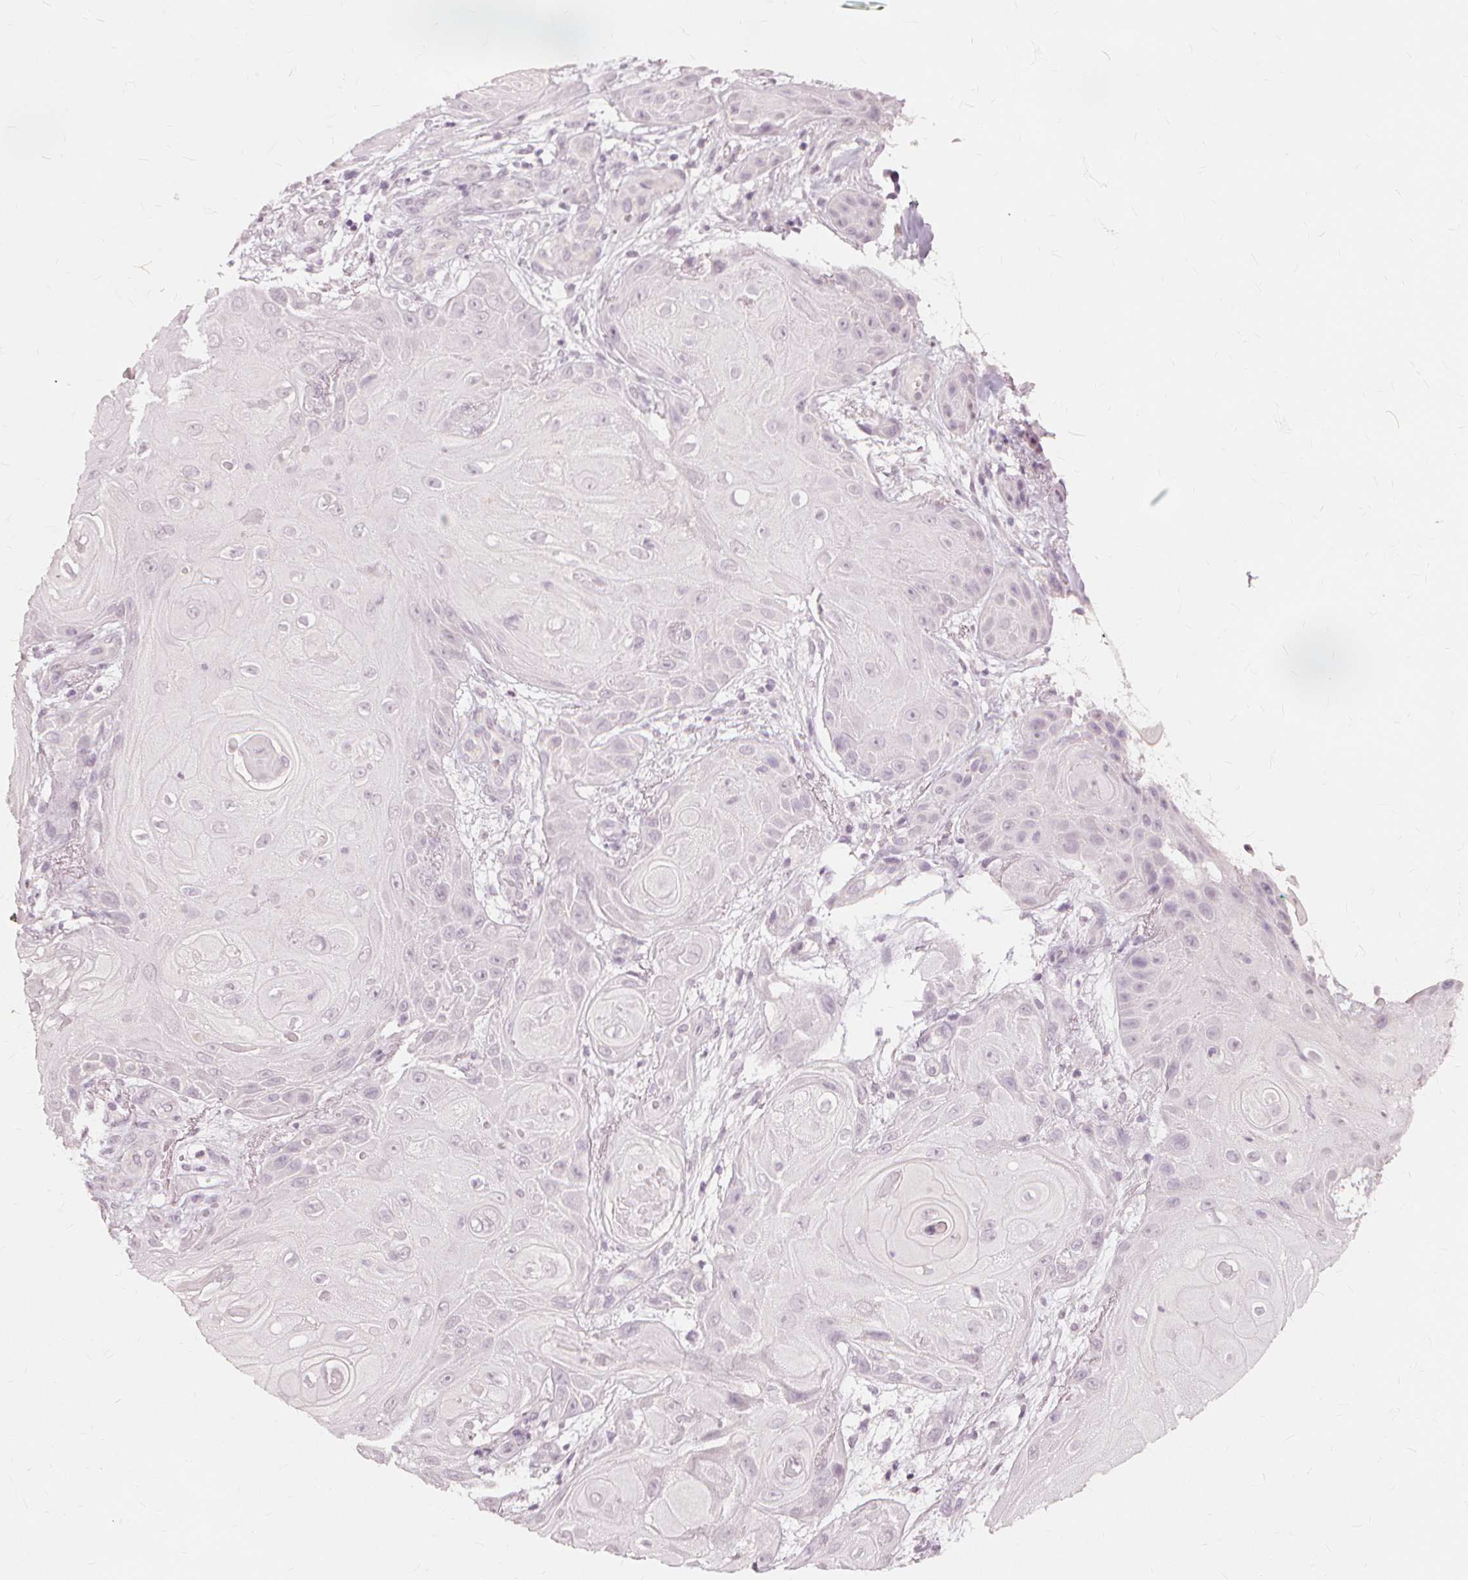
{"staining": {"intensity": "negative", "quantity": "none", "location": "none"}, "tissue": "skin cancer", "cell_type": "Tumor cells", "image_type": "cancer", "snomed": [{"axis": "morphology", "description": "Squamous cell carcinoma, NOS"}, {"axis": "topography", "description": "Skin"}], "caption": "Immunohistochemistry image of skin cancer (squamous cell carcinoma) stained for a protein (brown), which displays no positivity in tumor cells.", "gene": "SFTPD", "patient": {"sex": "male", "age": 62}}